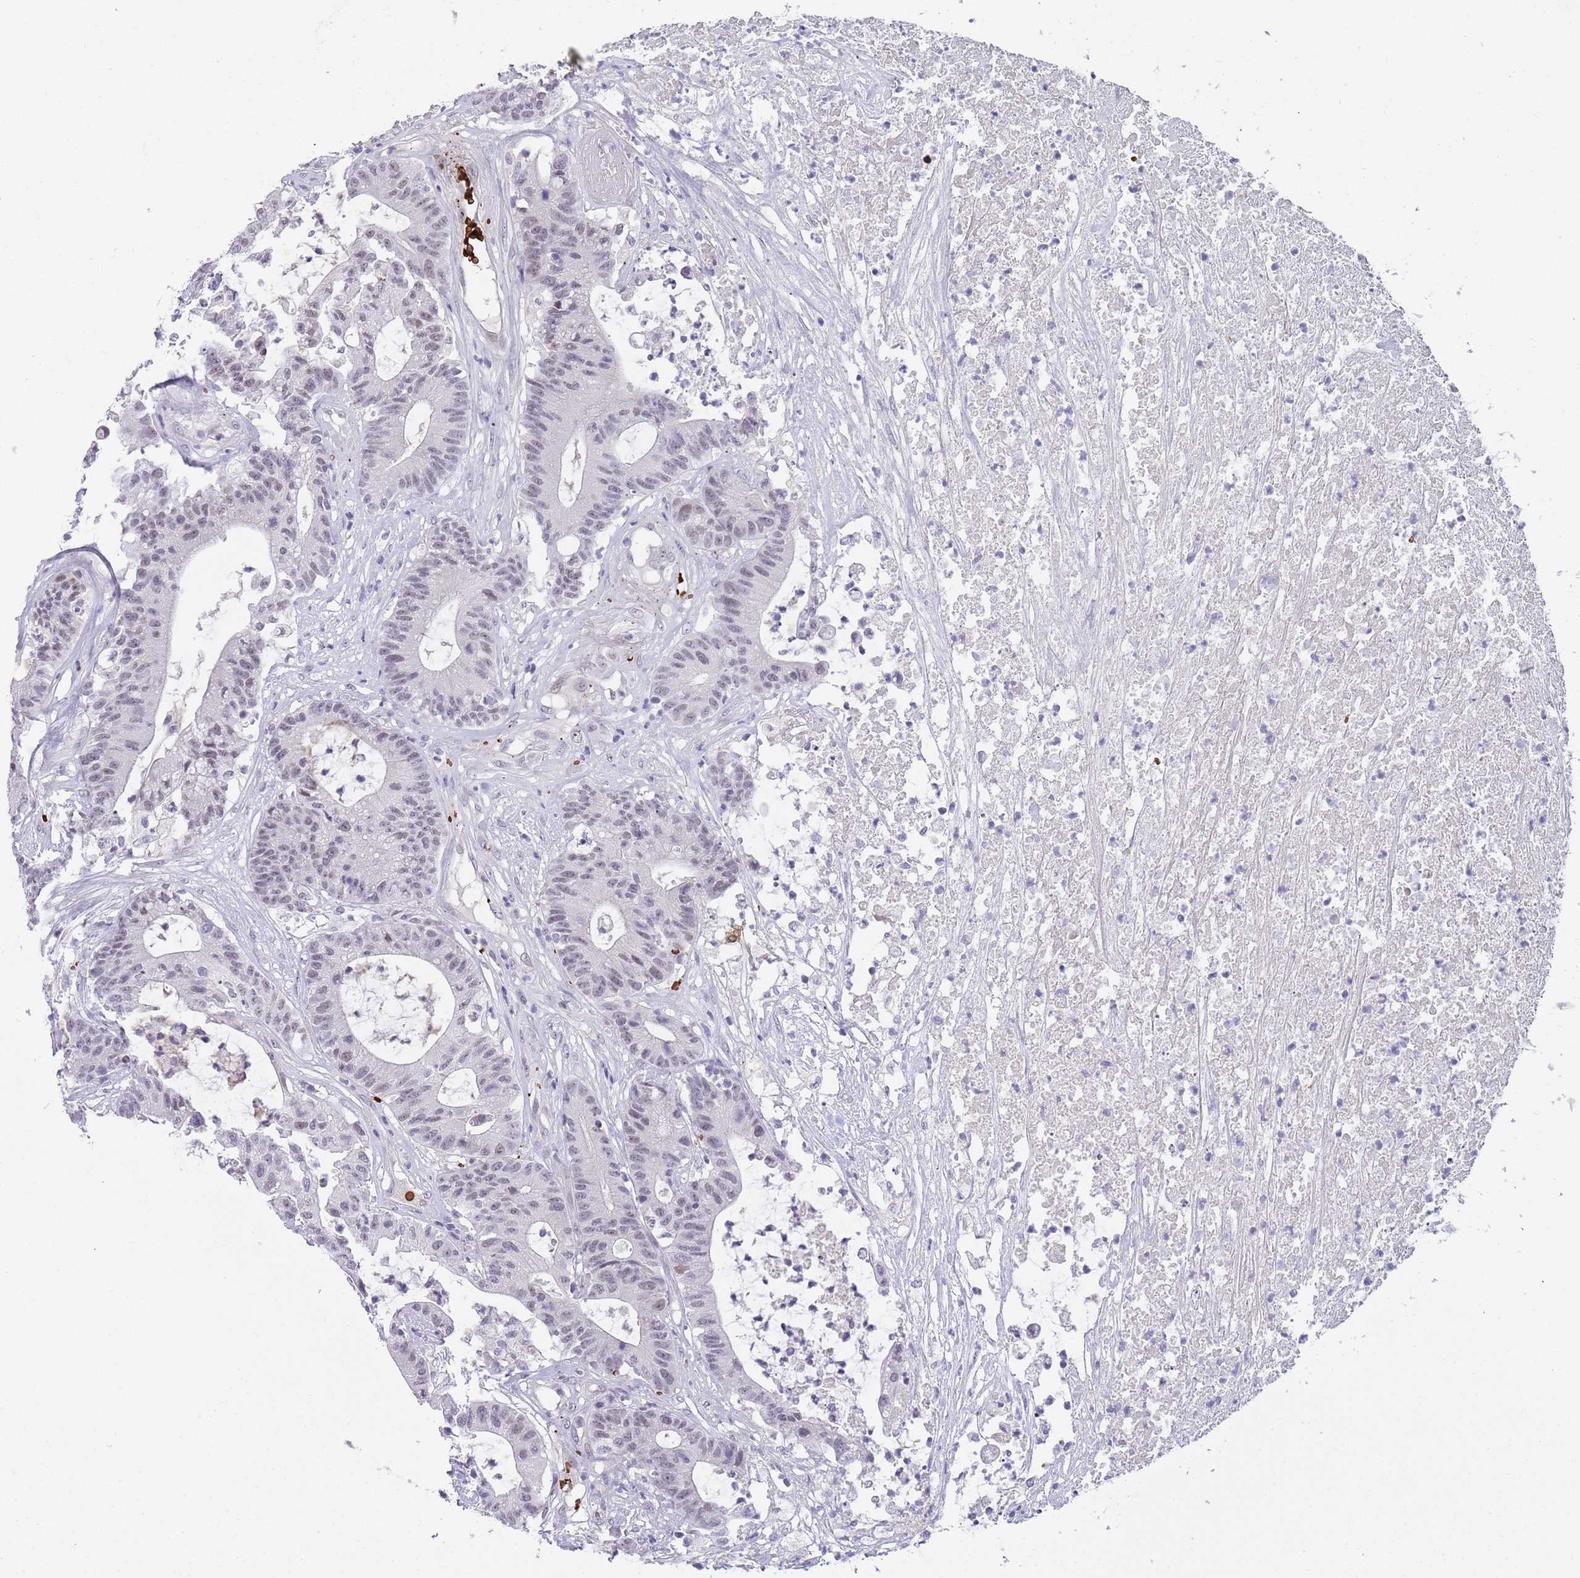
{"staining": {"intensity": "weak", "quantity": "25%-75%", "location": "nuclear"}, "tissue": "colorectal cancer", "cell_type": "Tumor cells", "image_type": "cancer", "snomed": [{"axis": "morphology", "description": "Adenocarcinoma, NOS"}, {"axis": "topography", "description": "Colon"}], "caption": "Approximately 25%-75% of tumor cells in adenocarcinoma (colorectal) demonstrate weak nuclear protein expression as visualized by brown immunohistochemical staining.", "gene": "LYPD6B", "patient": {"sex": "female", "age": 84}}